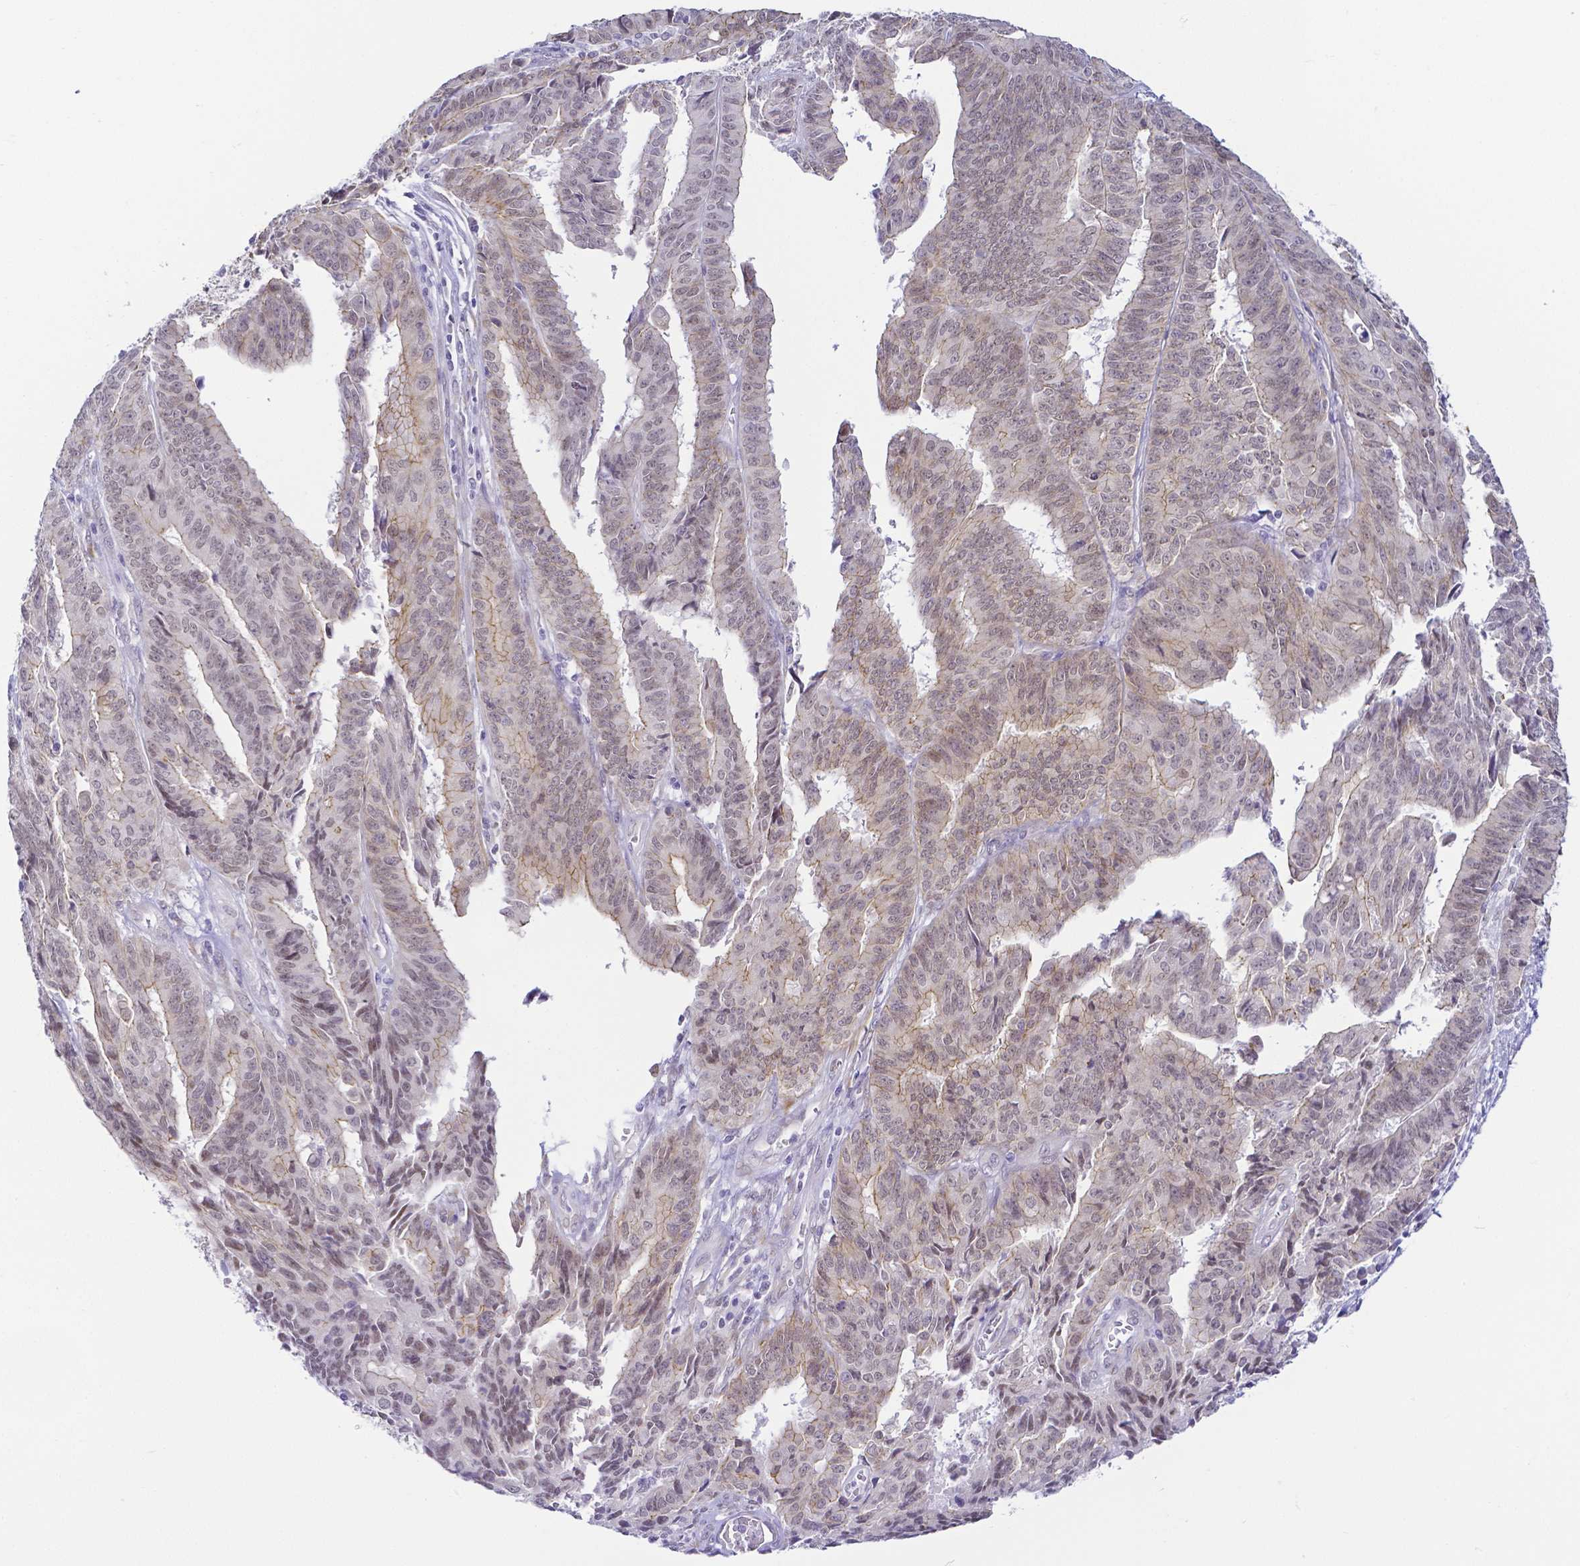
{"staining": {"intensity": "moderate", "quantity": "<25%", "location": "cytoplasmic/membranous"}, "tissue": "endometrial cancer", "cell_type": "Tumor cells", "image_type": "cancer", "snomed": [{"axis": "morphology", "description": "Adenocarcinoma, NOS"}, {"axis": "topography", "description": "Endometrium"}], "caption": "IHC staining of endometrial adenocarcinoma, which demonstrates low levels of moderate cytoplasmic/membranous staining in approximately <25% of tumor cells indicating moderate cytoplasmic/membranous protein positivity. The staining was performed using DAB (brown) for protein detection and nuclei were counterstained in hematoxylin (blue).", "gene": "FAM83G", "patient": {"sex": "female", "age": 65}}